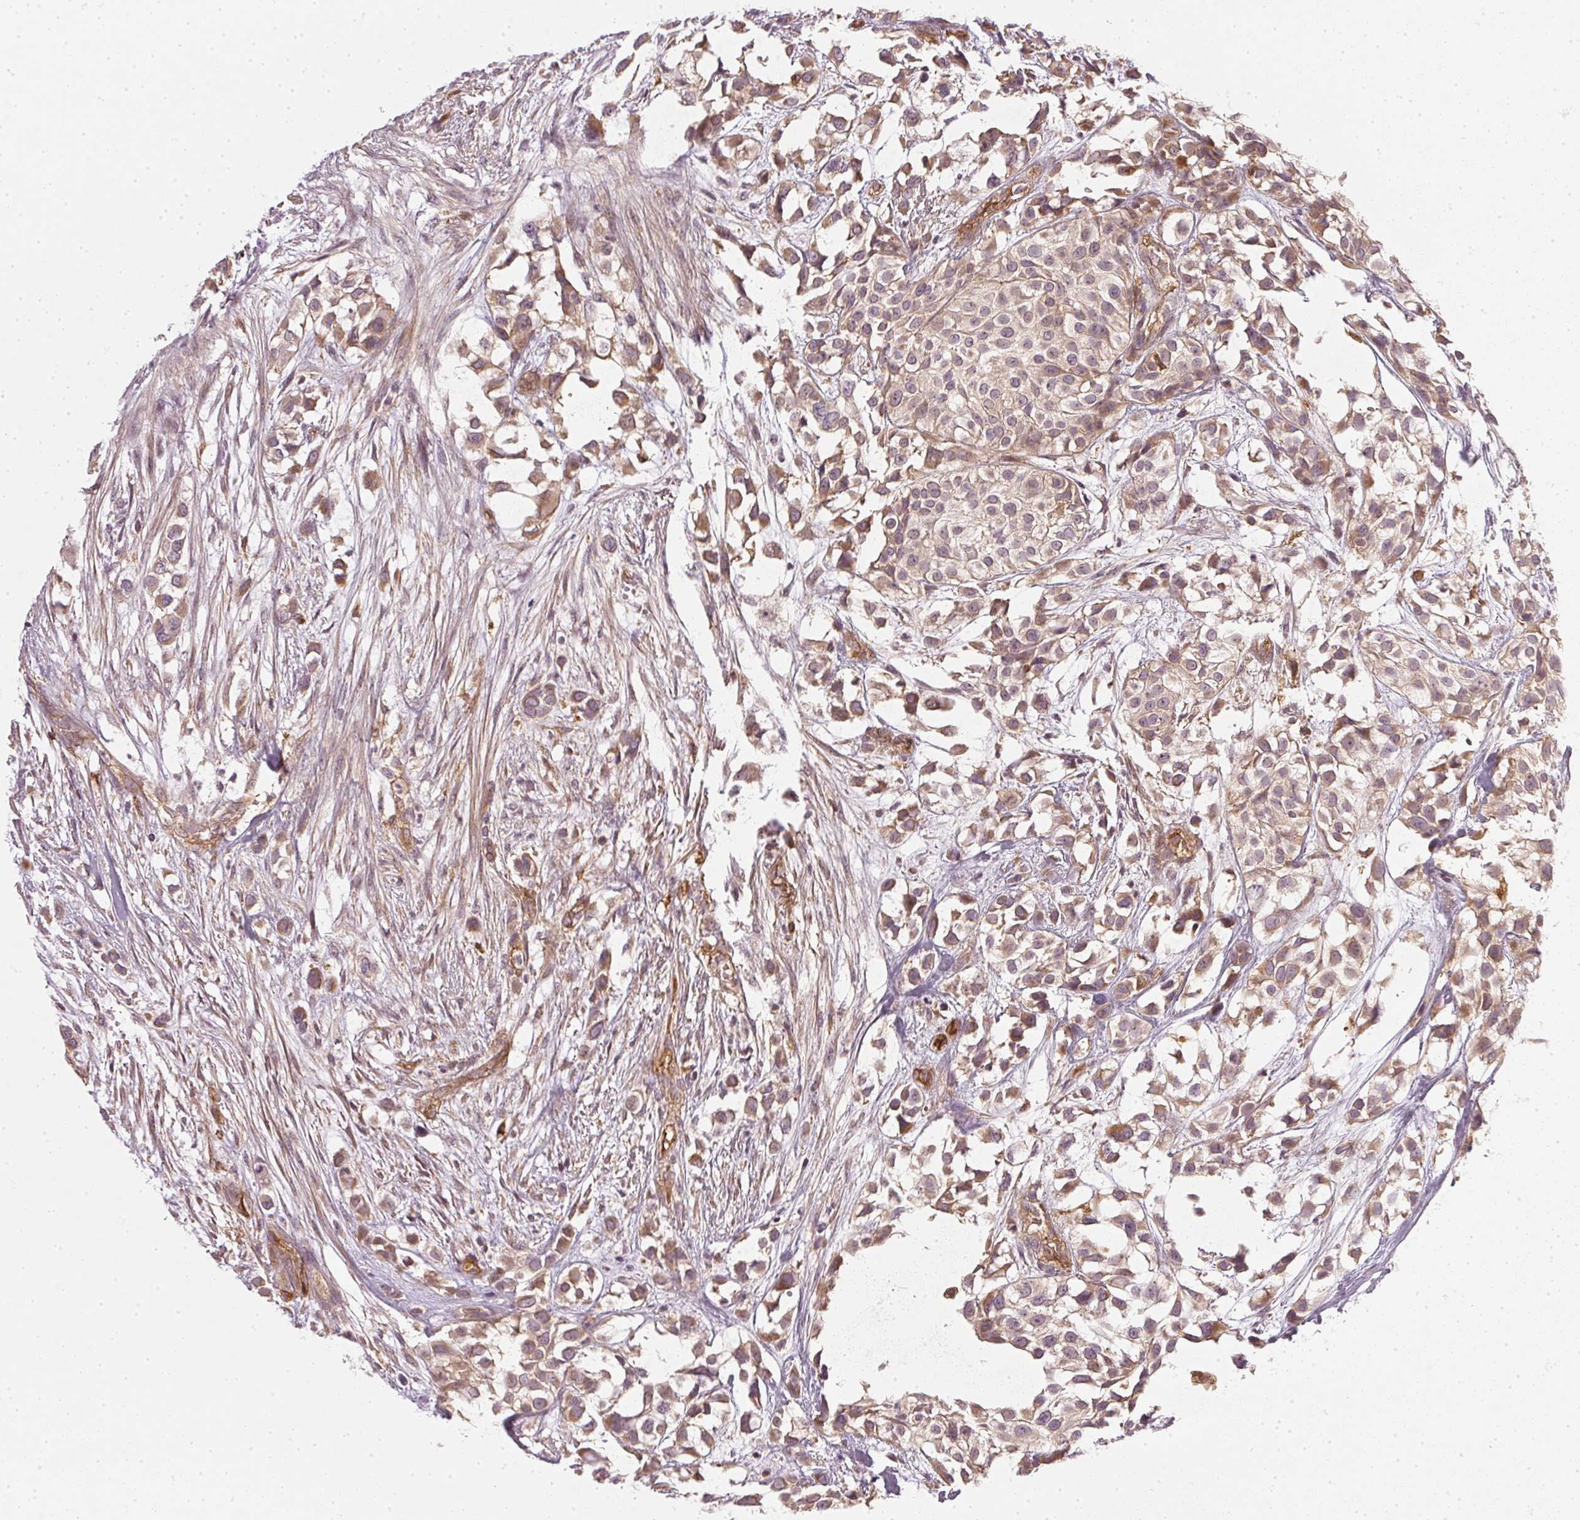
{"staining": {"intensity": "moderate", "quantity": ">75%", "location": "cytoplasmic/membranous"}, "tissue": "urothelial cancer", "cell_type": "Tumor cells", "image_type": "cancer", "snomed": [{"axis": "morphology", "description": "Urothelial carcinoma, High grade"}, {"axis": "topography", "description": "Urinary bladder"}], "caption": "A histopathology image of human urothelial carcinoma (high-grade) stained for a protein shows moderate cytoplasmic/membranous brown staining in tumor cells.", "gene": "NADK2", "patient": {"sex": "male", "age": 56}}